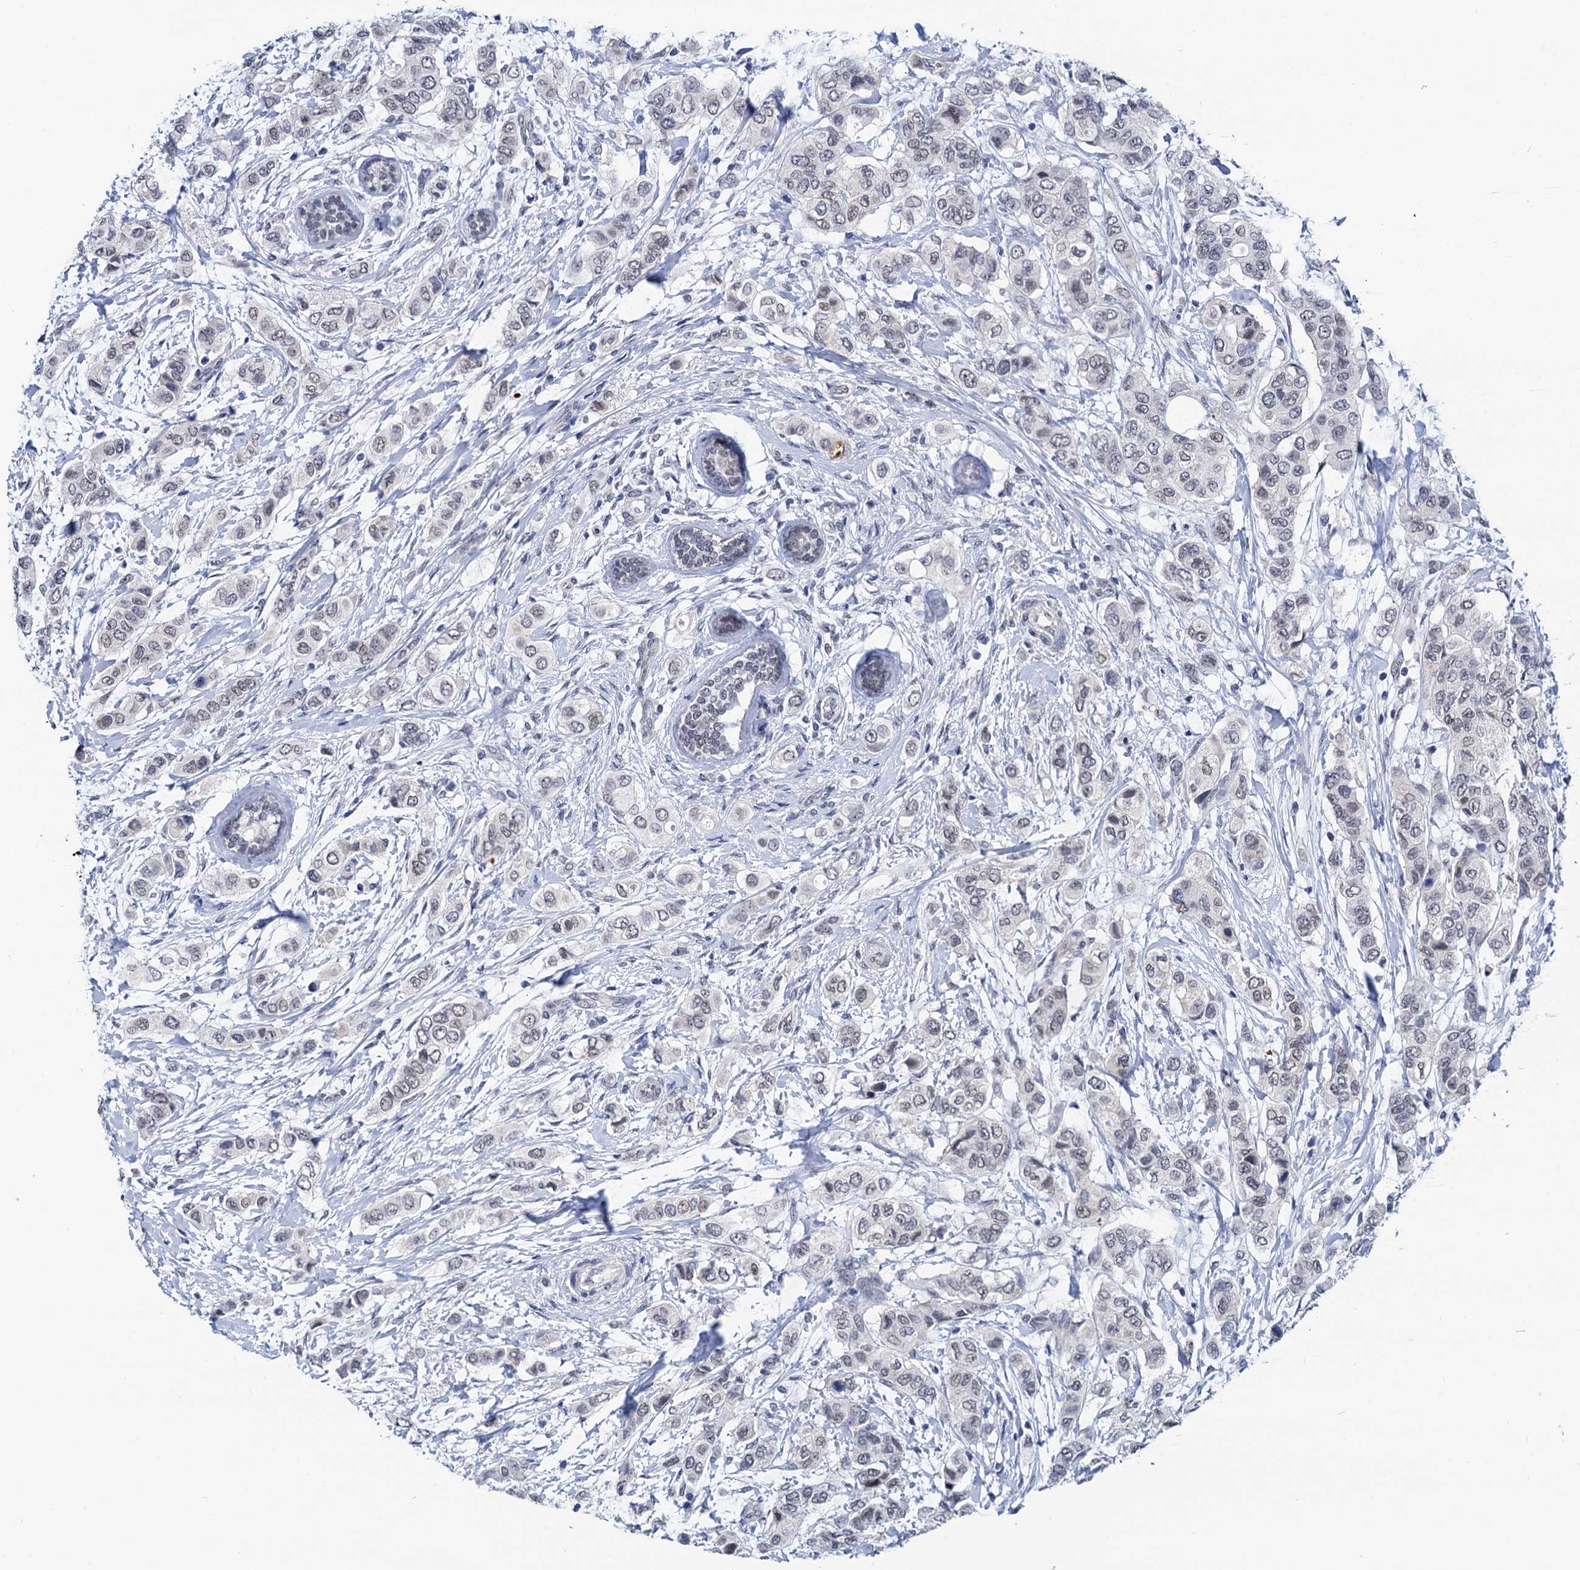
{"staining": {"intensity": "negative", "quantity": "none", "location": "none"}, "tissue": "breast cancer", "cell_type": "Tumor cells", "image_type": "cancer", "snomed": [{"axis": "morphology", "description": "Lobular carcinoma"}, {"axis": "topography", "description": "Breast"}], "caption": "Protein analysis of breast cancer (lobular carcinoma) demonstrates no significant expression in tumor cells.", "gene": "C16orf87", "patient": {"sex": "female", "age": 51}}